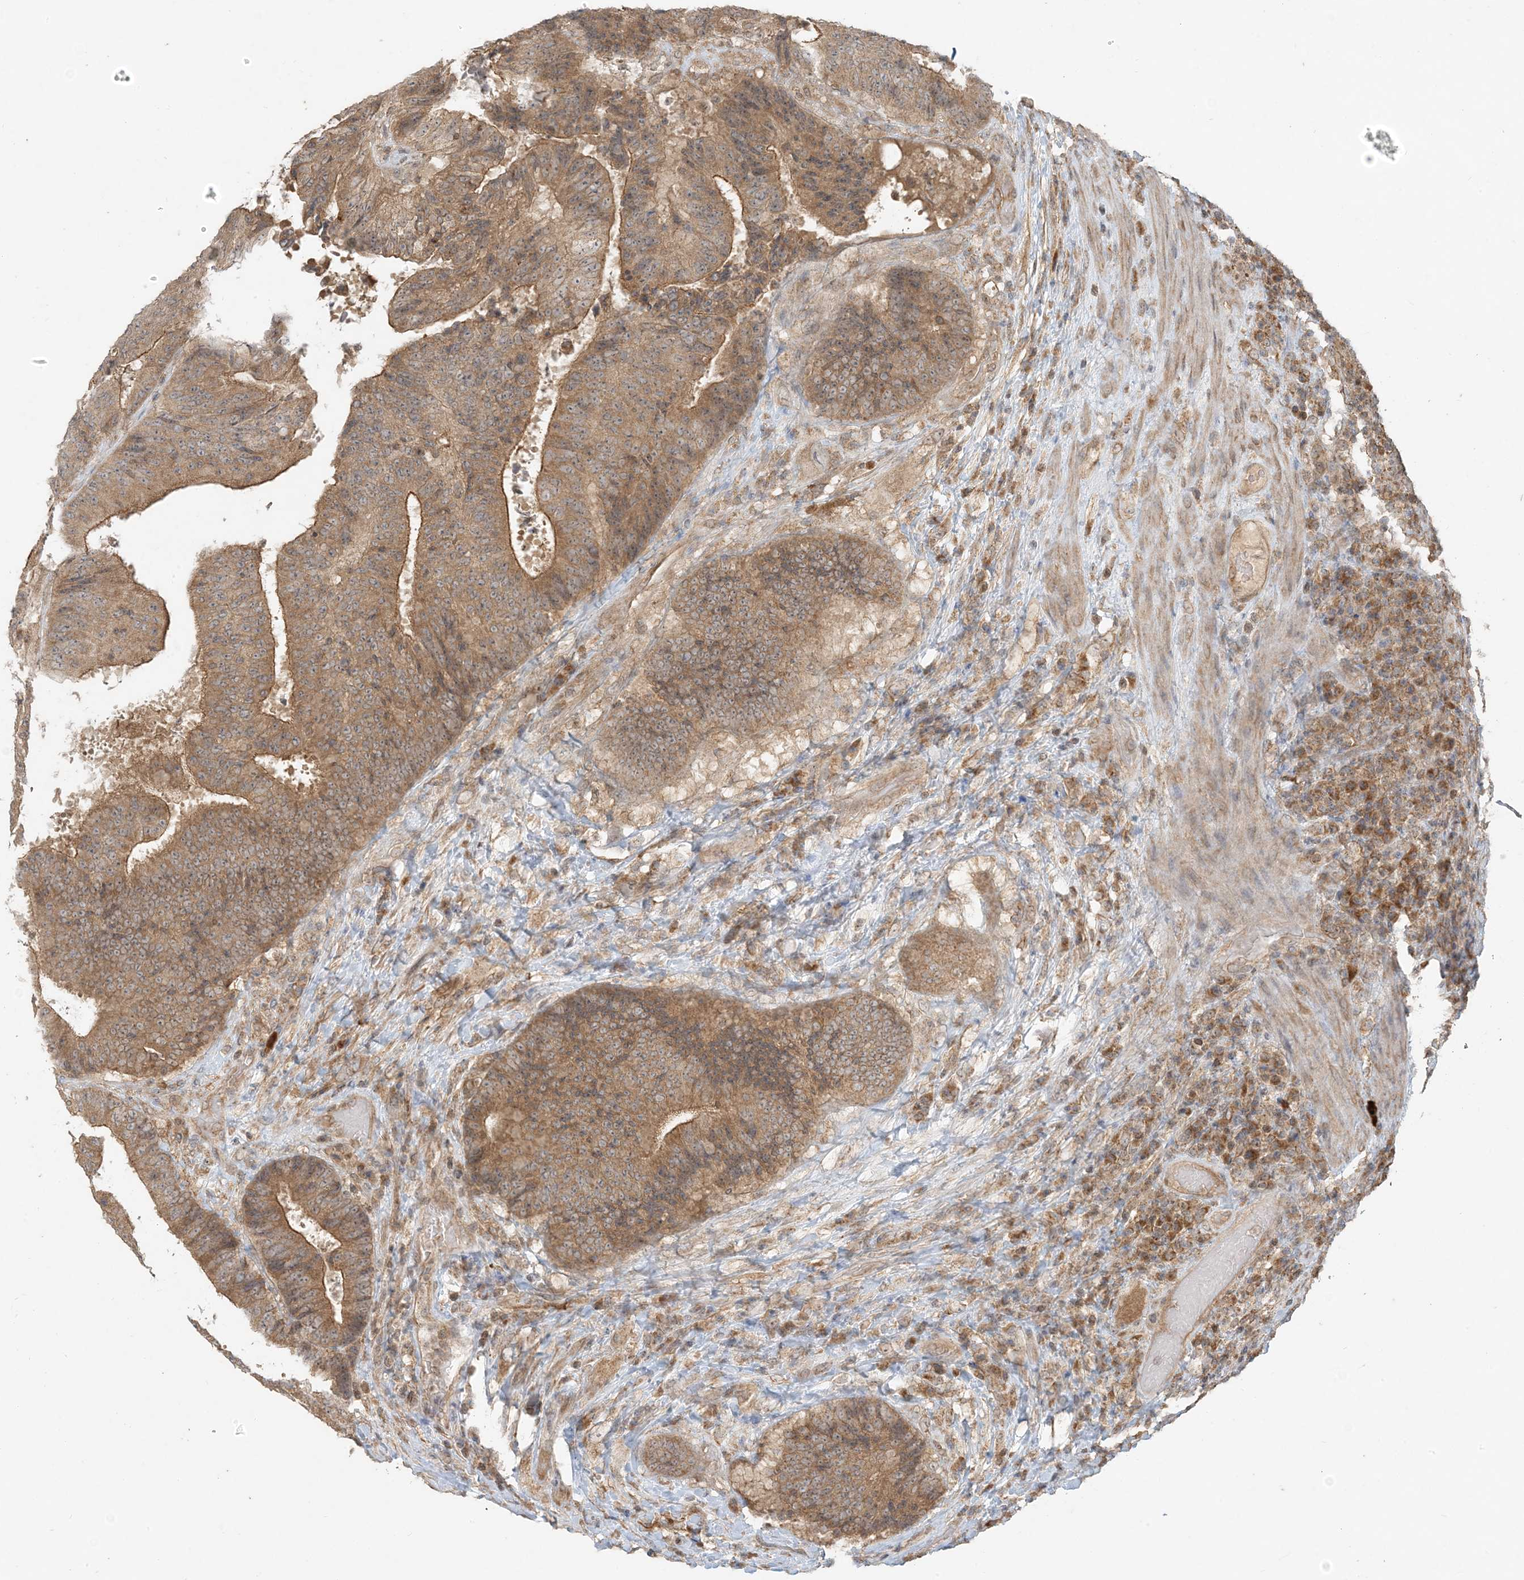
{"staining": {"intensity": "moderate", "quantity": ">75%", "location": "cytoplasmic/membranous"}, "tissue": "colorectal cancer", "cell_type": "Tumor cells", "image_type": "cancer", "snomed": [{"axis": "morphology", "description": "Adenocarcinoma, NOS"}, {"axis": "topography", "description": "Rectum"}], "caption": "High-power microscopy captured an immunohistochemistry (IHC) histopathology image of colorectal cancer (adenocarcinoma), revealing moderate cytoplasmic/membranous positivity in approximately >75% of tumor cells.", "gene": "MCOLN1", "patient": {"sex": "male", "age": 72}}